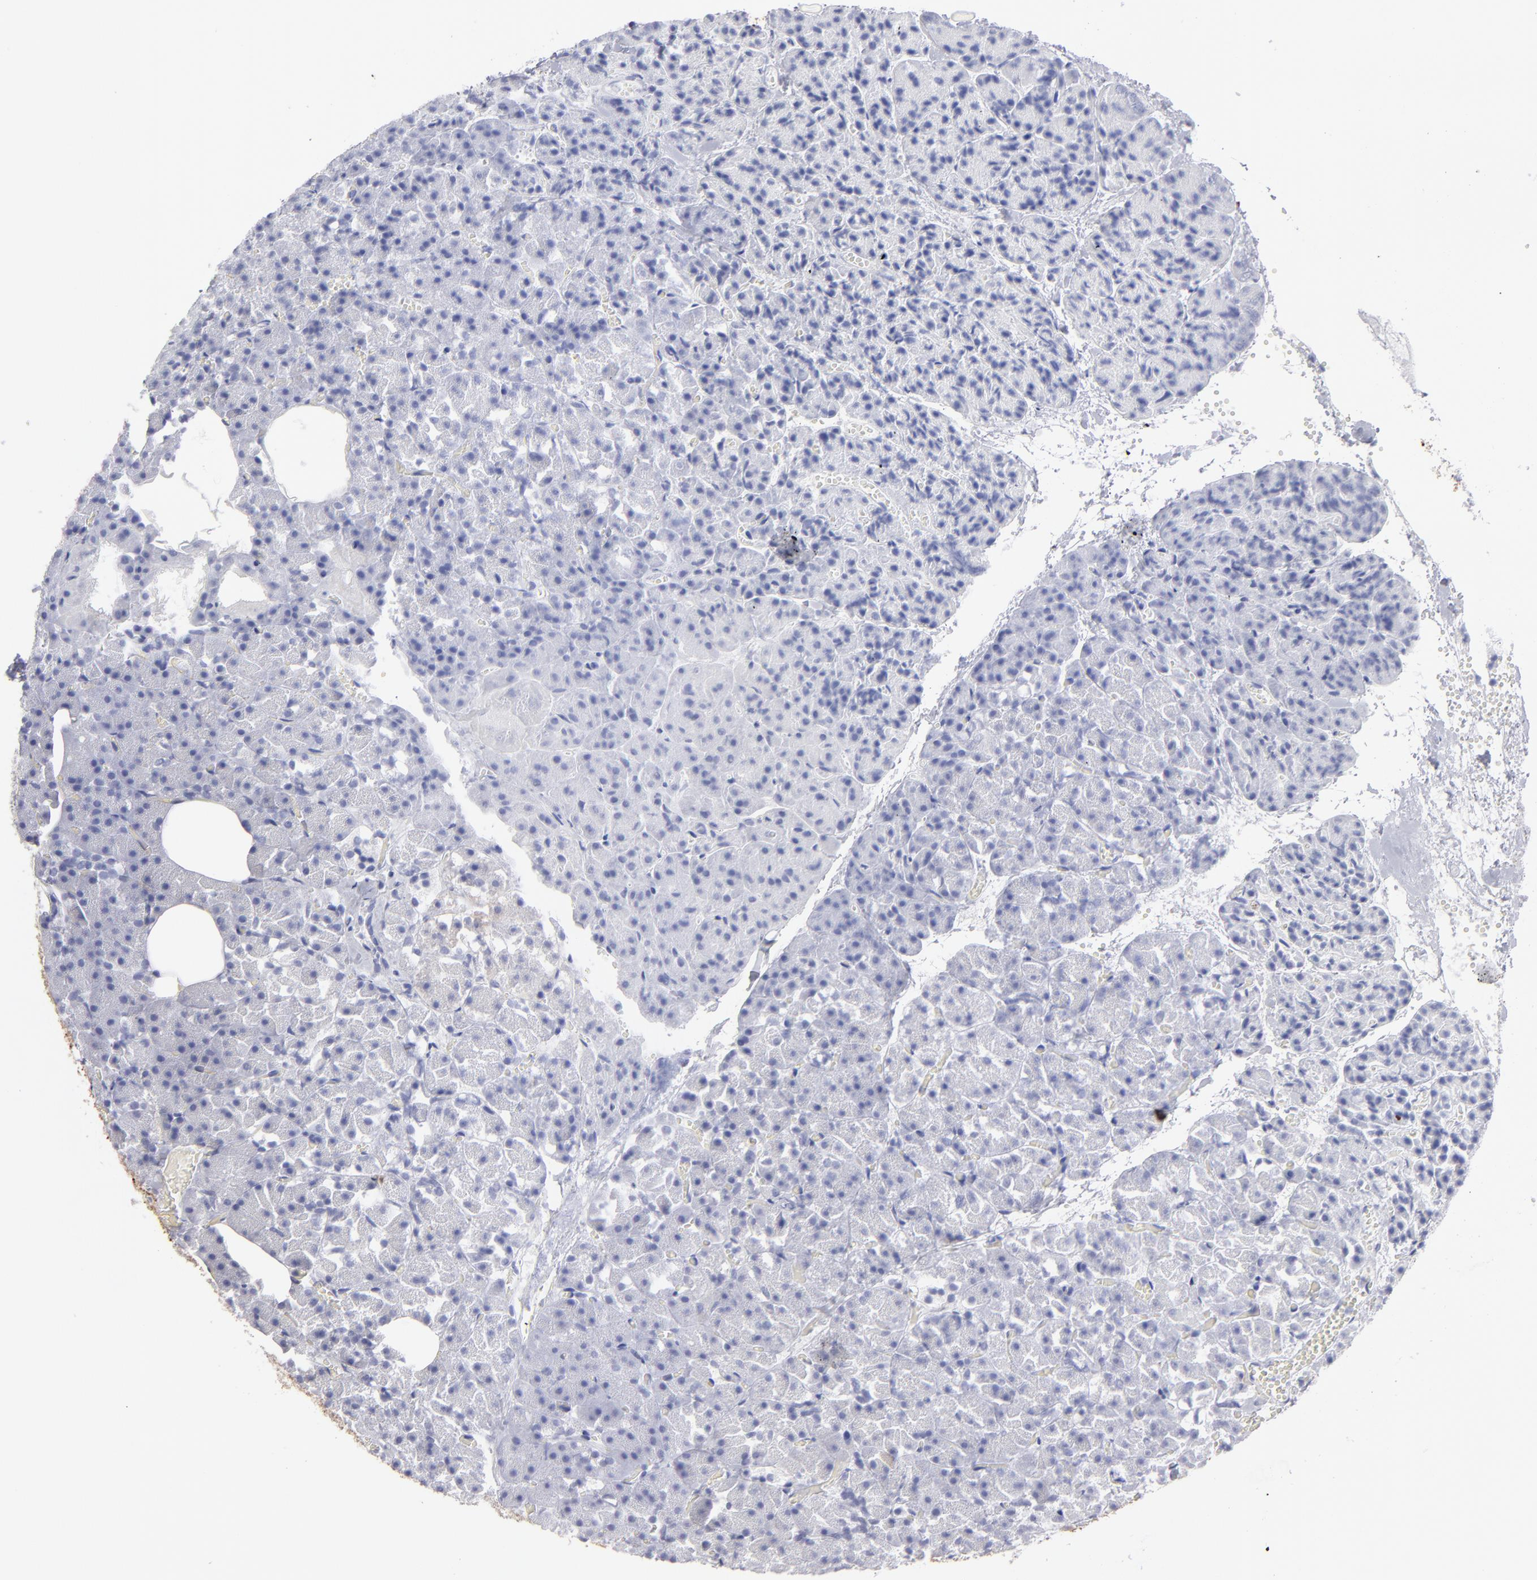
{"staining": {"intensity": "negative", "quantity": "none", "location": "none"}, "tissue": "carcinoid", "cell_type": "Tumor cells", "image_type": "cancer", "snomed": [{"axis": "morphology", "description": "Normal tissue, NOS"}, {"axis": "morphology", "description": "Carcinoid, malignant, NOS"}, {"axis": "topography", "description": "Pancreas"}], "caption": "The image demonstrates no significant expression in tumor cells of carcinoid (malignant). (DAB (3,3'-diaminobenzidine) immunohistochemistry with hematoxylin counter stain).", "gene": "ALDOB", "patient": {"sex": "female", "age": 35}}